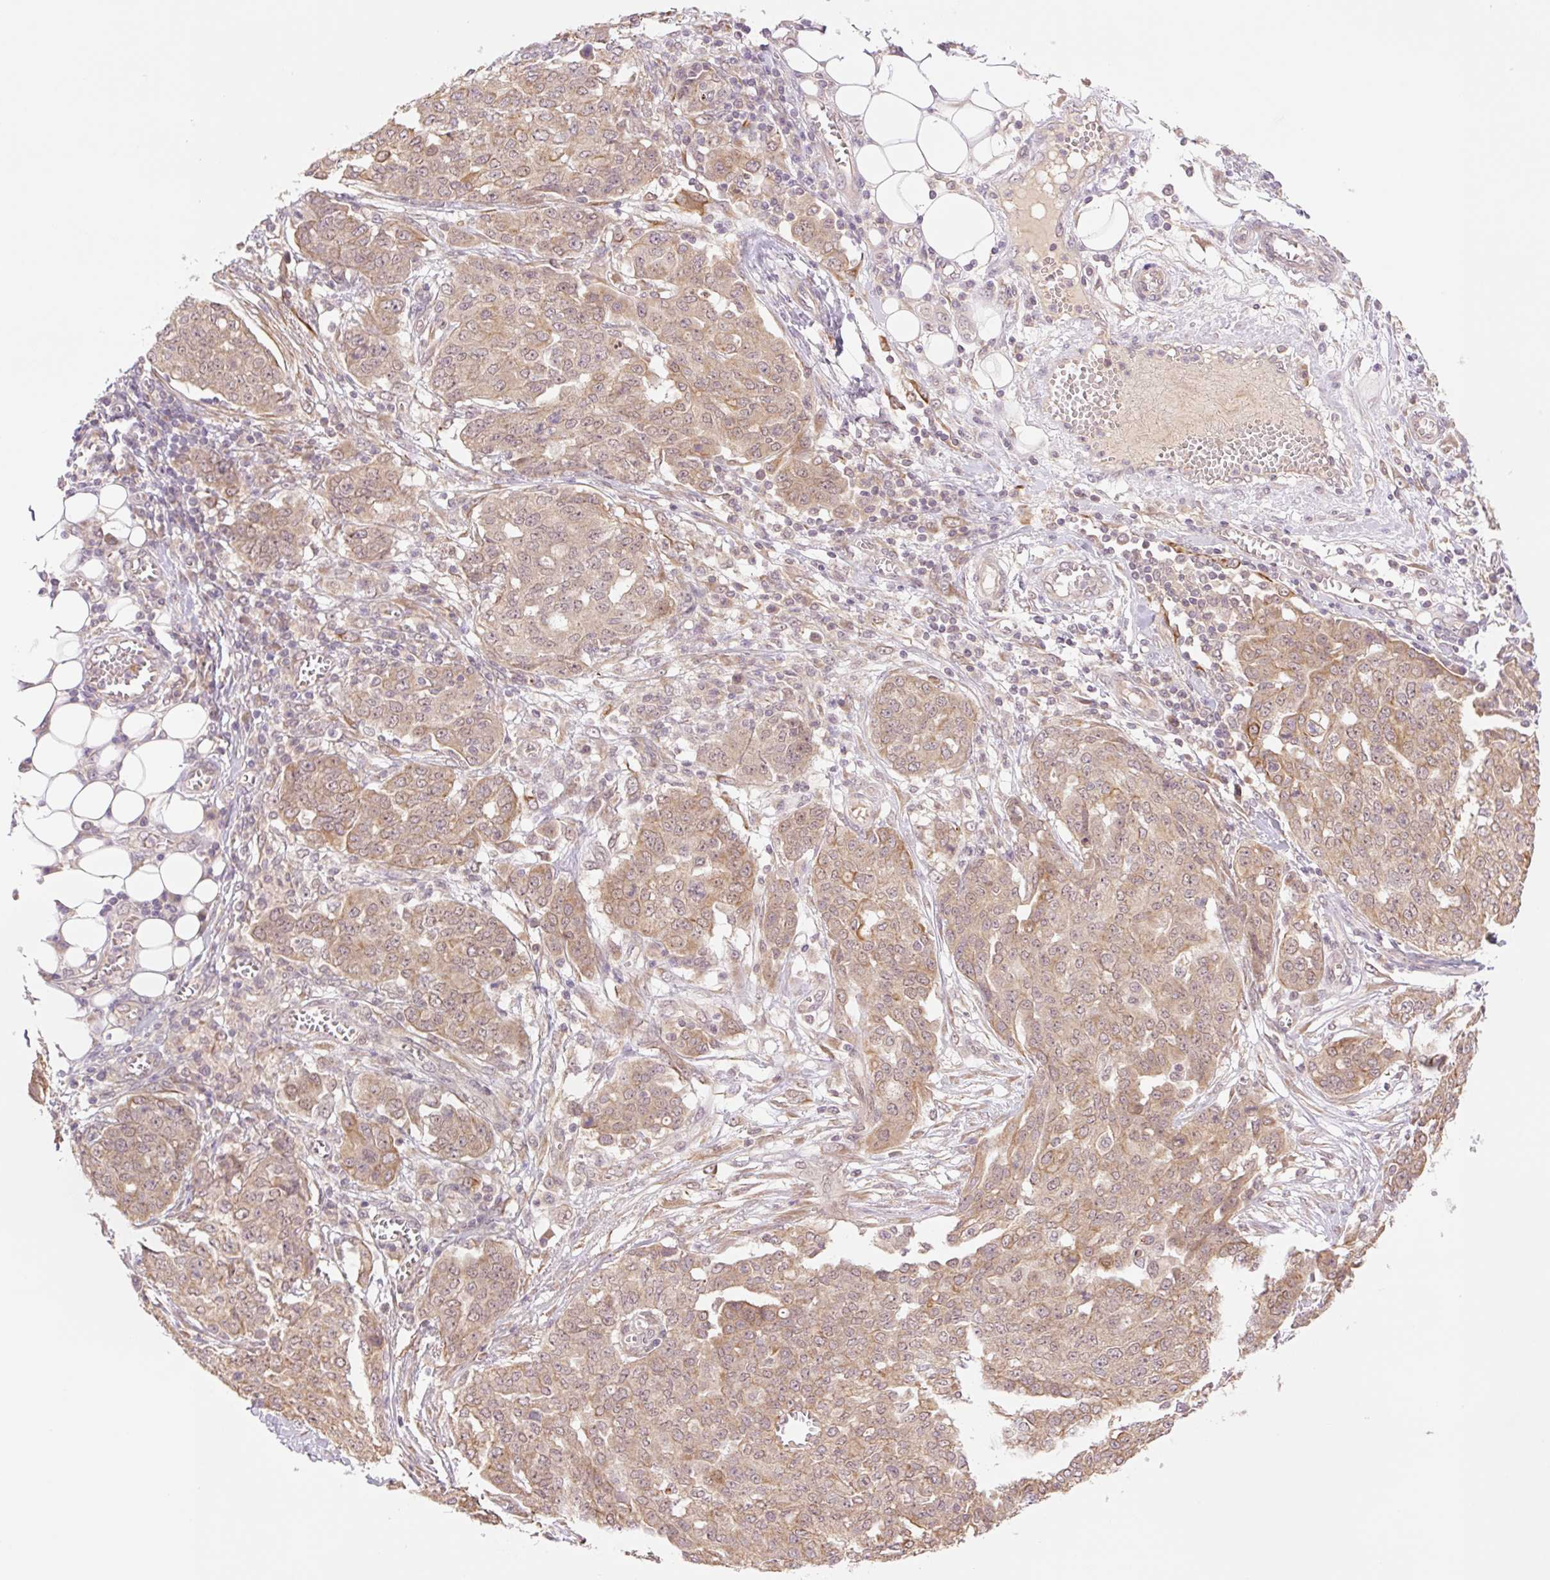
{"staining": {"intensity": "moderate", "quantity": ">75%", "location": "cytoplasmic/membranous"}, "tissue": "ovarian cancer", "cell_type": "Tumor cells", "image_type": "cancer", "snomed": [{"axis": "morphology", "description": "Cystadenocarcinoma, serous, NOS"}, {"axis": "topography", "description": "Soft tissue"}, {"axis": "topography", "description": "Ovary"}], "caption": "Ovarian cancer tissue displays moderate cytoplasmic/membranous expression in approximately >75% of tumor cells, visualized by immunohistochemistry.", "gene": "YJU2B", "patient": {"sex": "female", "age": 57}}